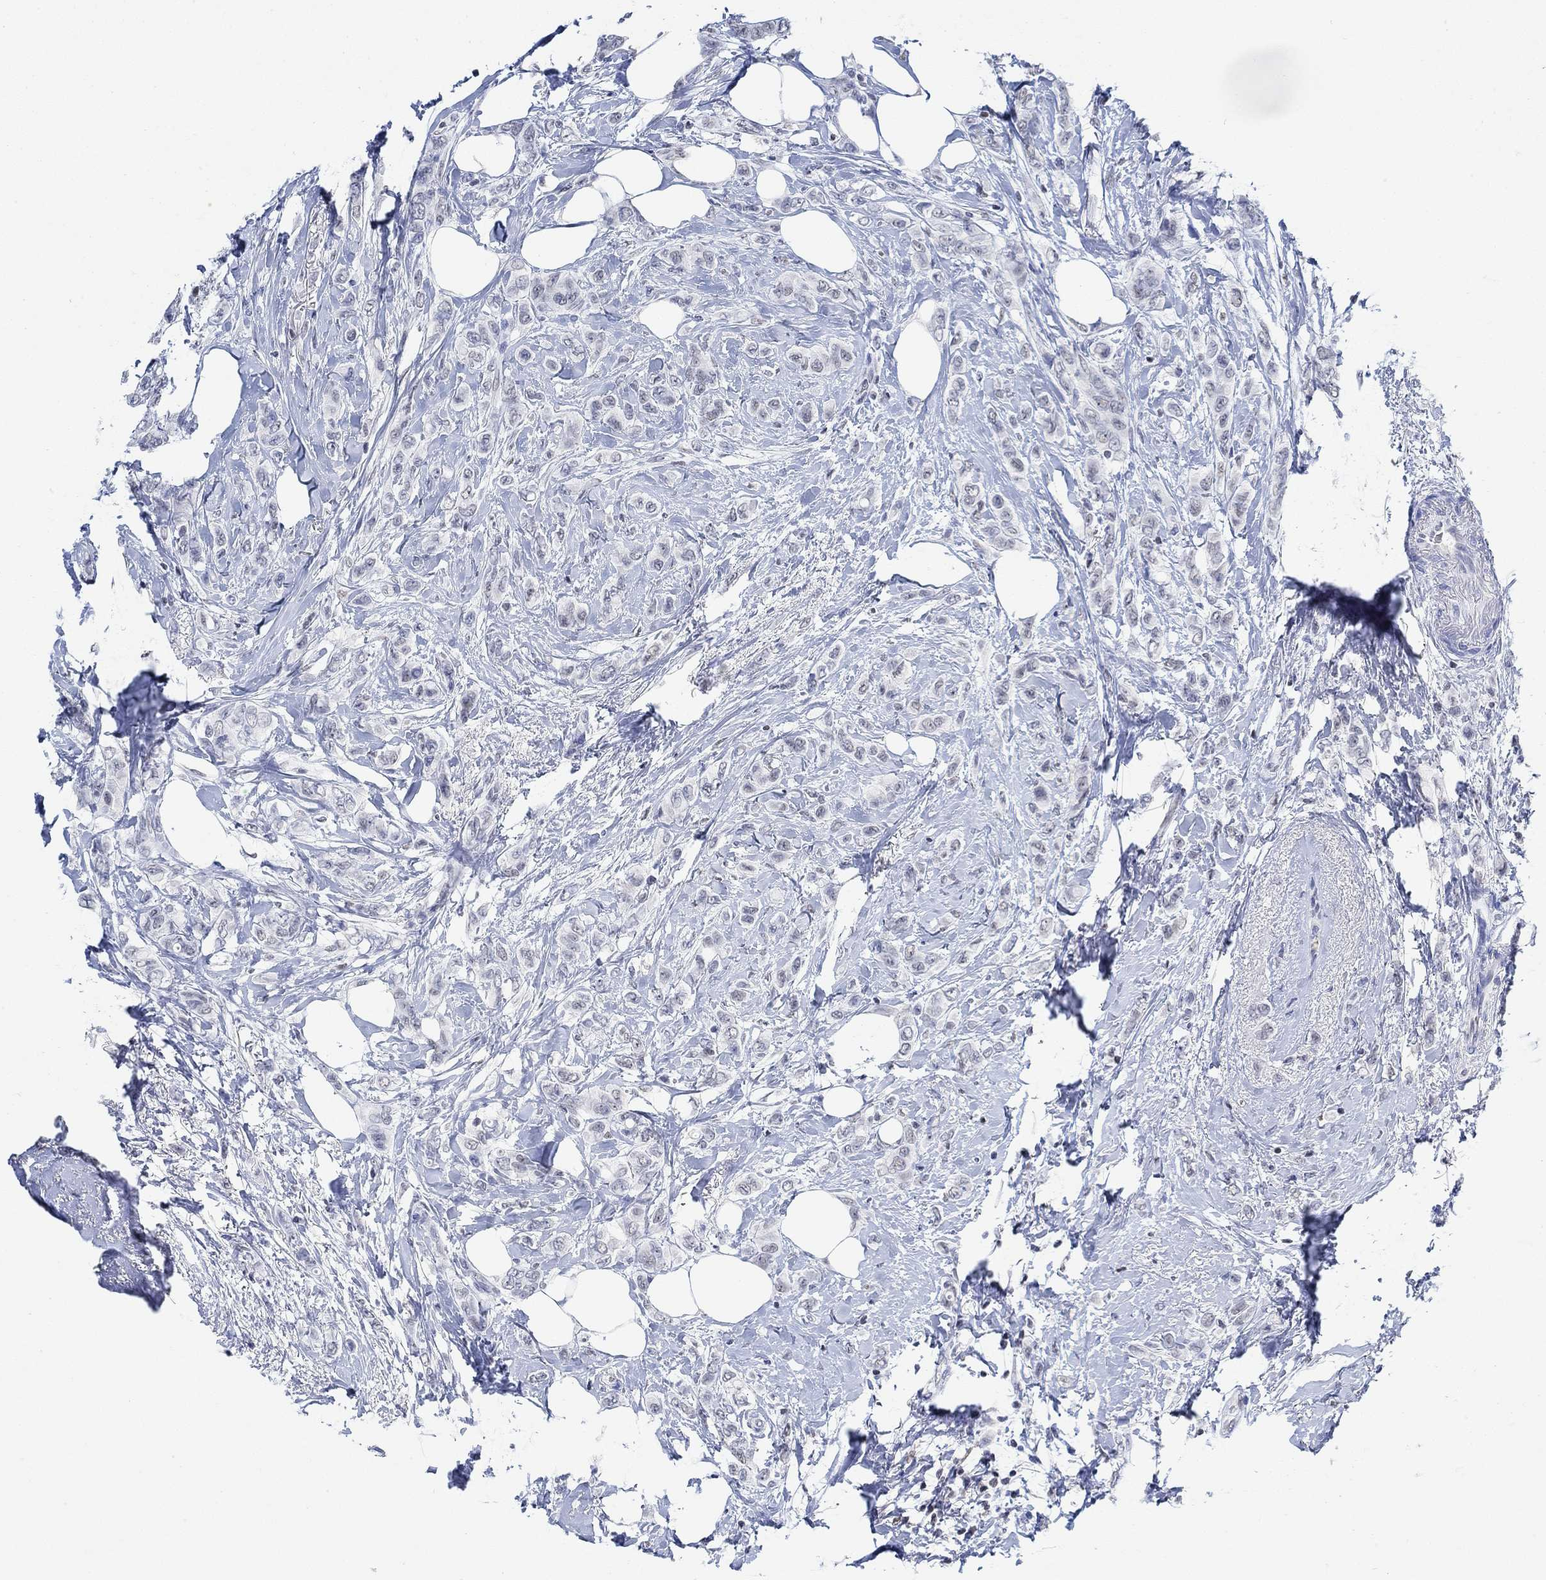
{"staining": {"intensity": "negative", "quantity": "none", "location": "none"}, "tissue": "breast cancer", "cell_type": "Tumor cells", "image_type": "cancer", "snomed": [{"axis": "morphology", "description": "Lobular carcinoma"}, {"axis": "topography", "description": "Breast"}], "caption": "Micrograph shows no protein staining in tumor cells of lobular carcinoma (breast) tissue.", "gene": "PPP1R17", "patient": {"sex": "female", "age": 66}}